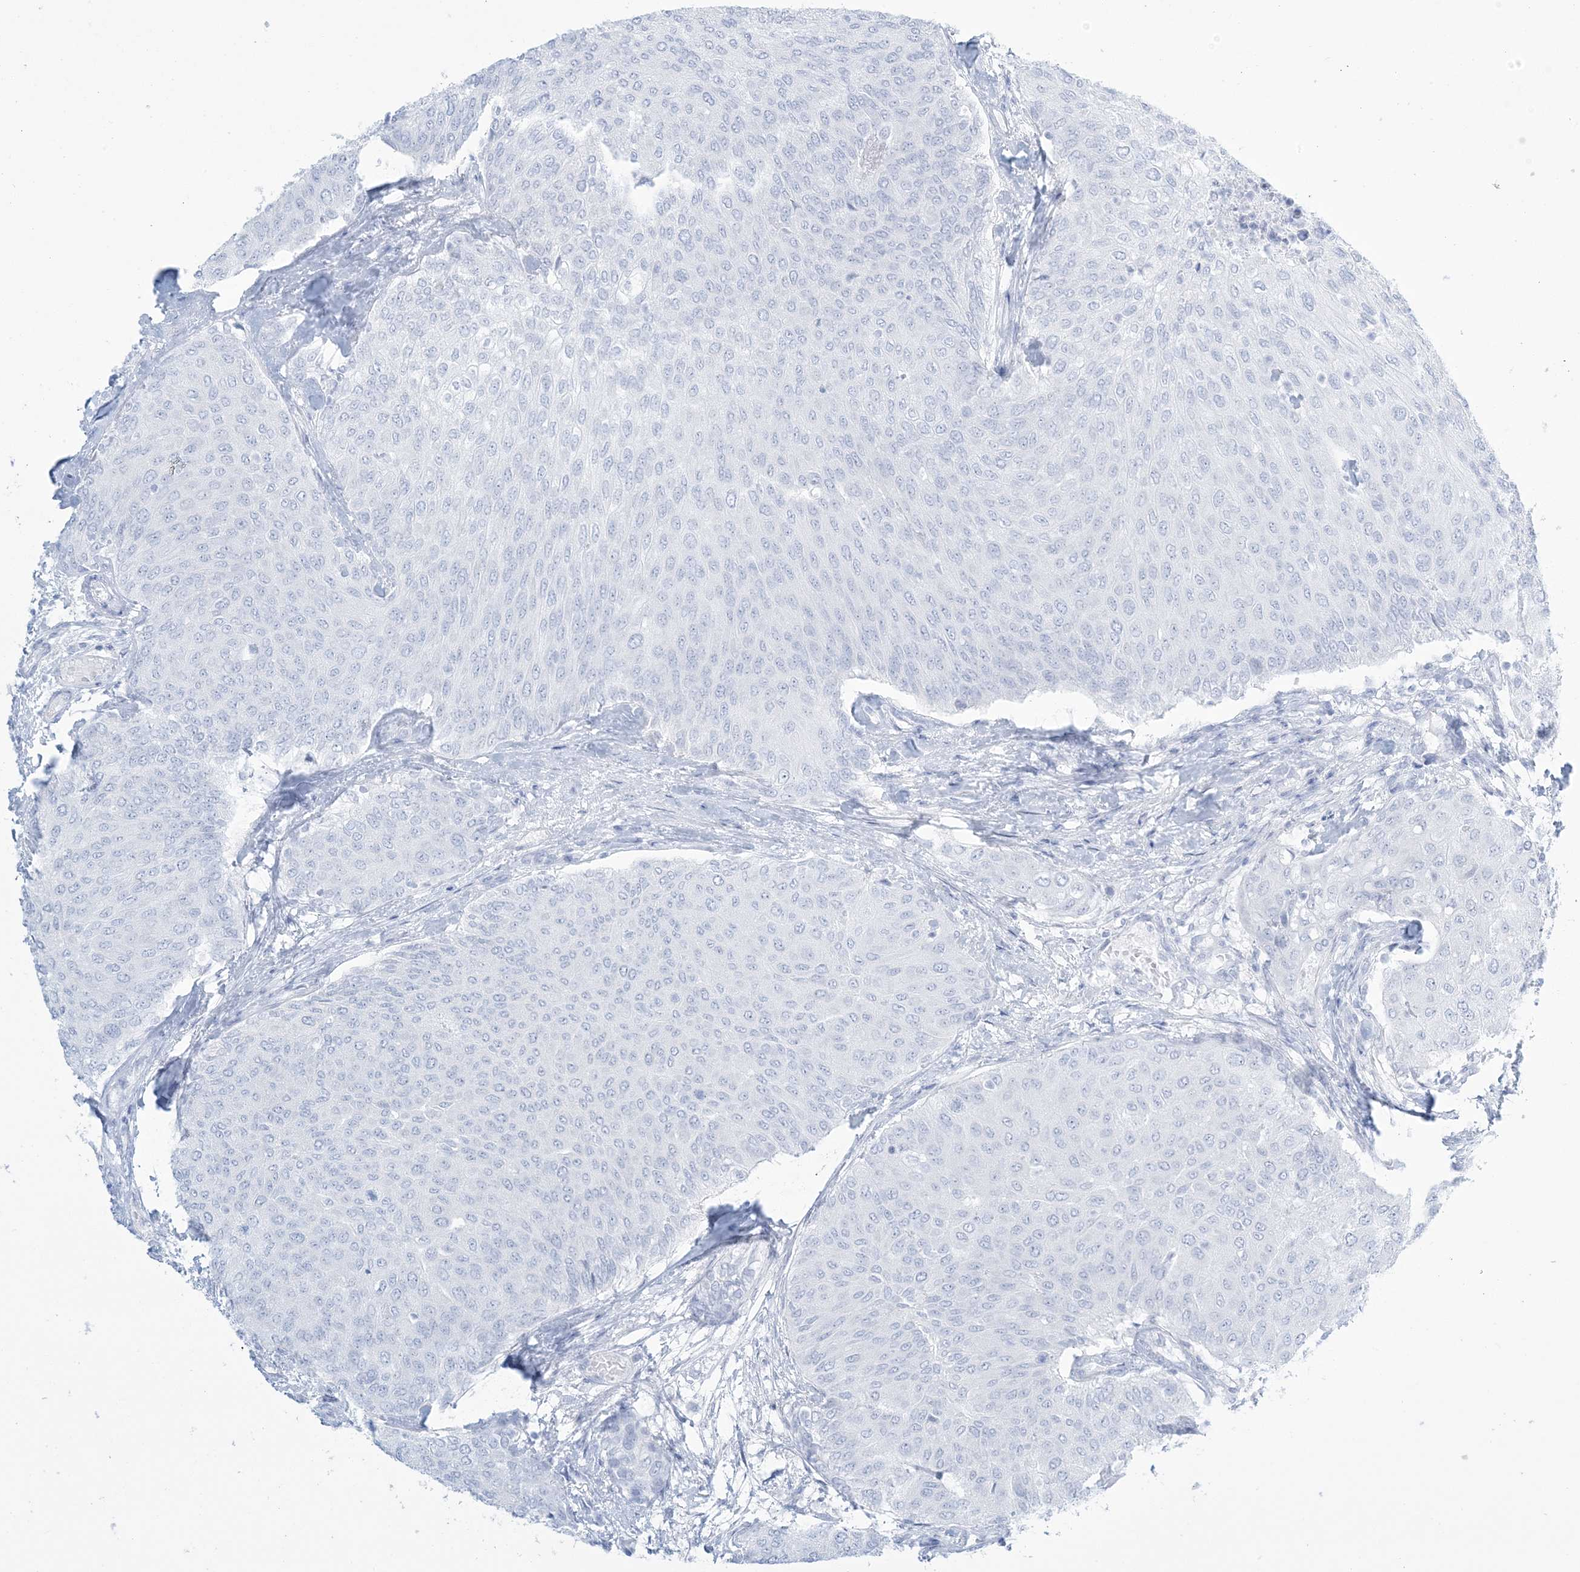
{"staining": {"intensity": "negative", "quantity": "none", "location": "none"}, "tissue": "urothelial cancer", "cell_type": "Tumor cells", "image_type": "cancer", "snomed": [{"axis": "morphology", "description": "Urothelial carcinoma, Low grade"}, {"axis": "topography", "description": "Urinary bladder"}], "caption": "Human urothelial carcinoma (low-grade) stained for a protein using immunohistochemistry (IHC) displays no expression in tumor cells.", "gene": "AGXT", "patient": {"sex": "female", "age": 79}}